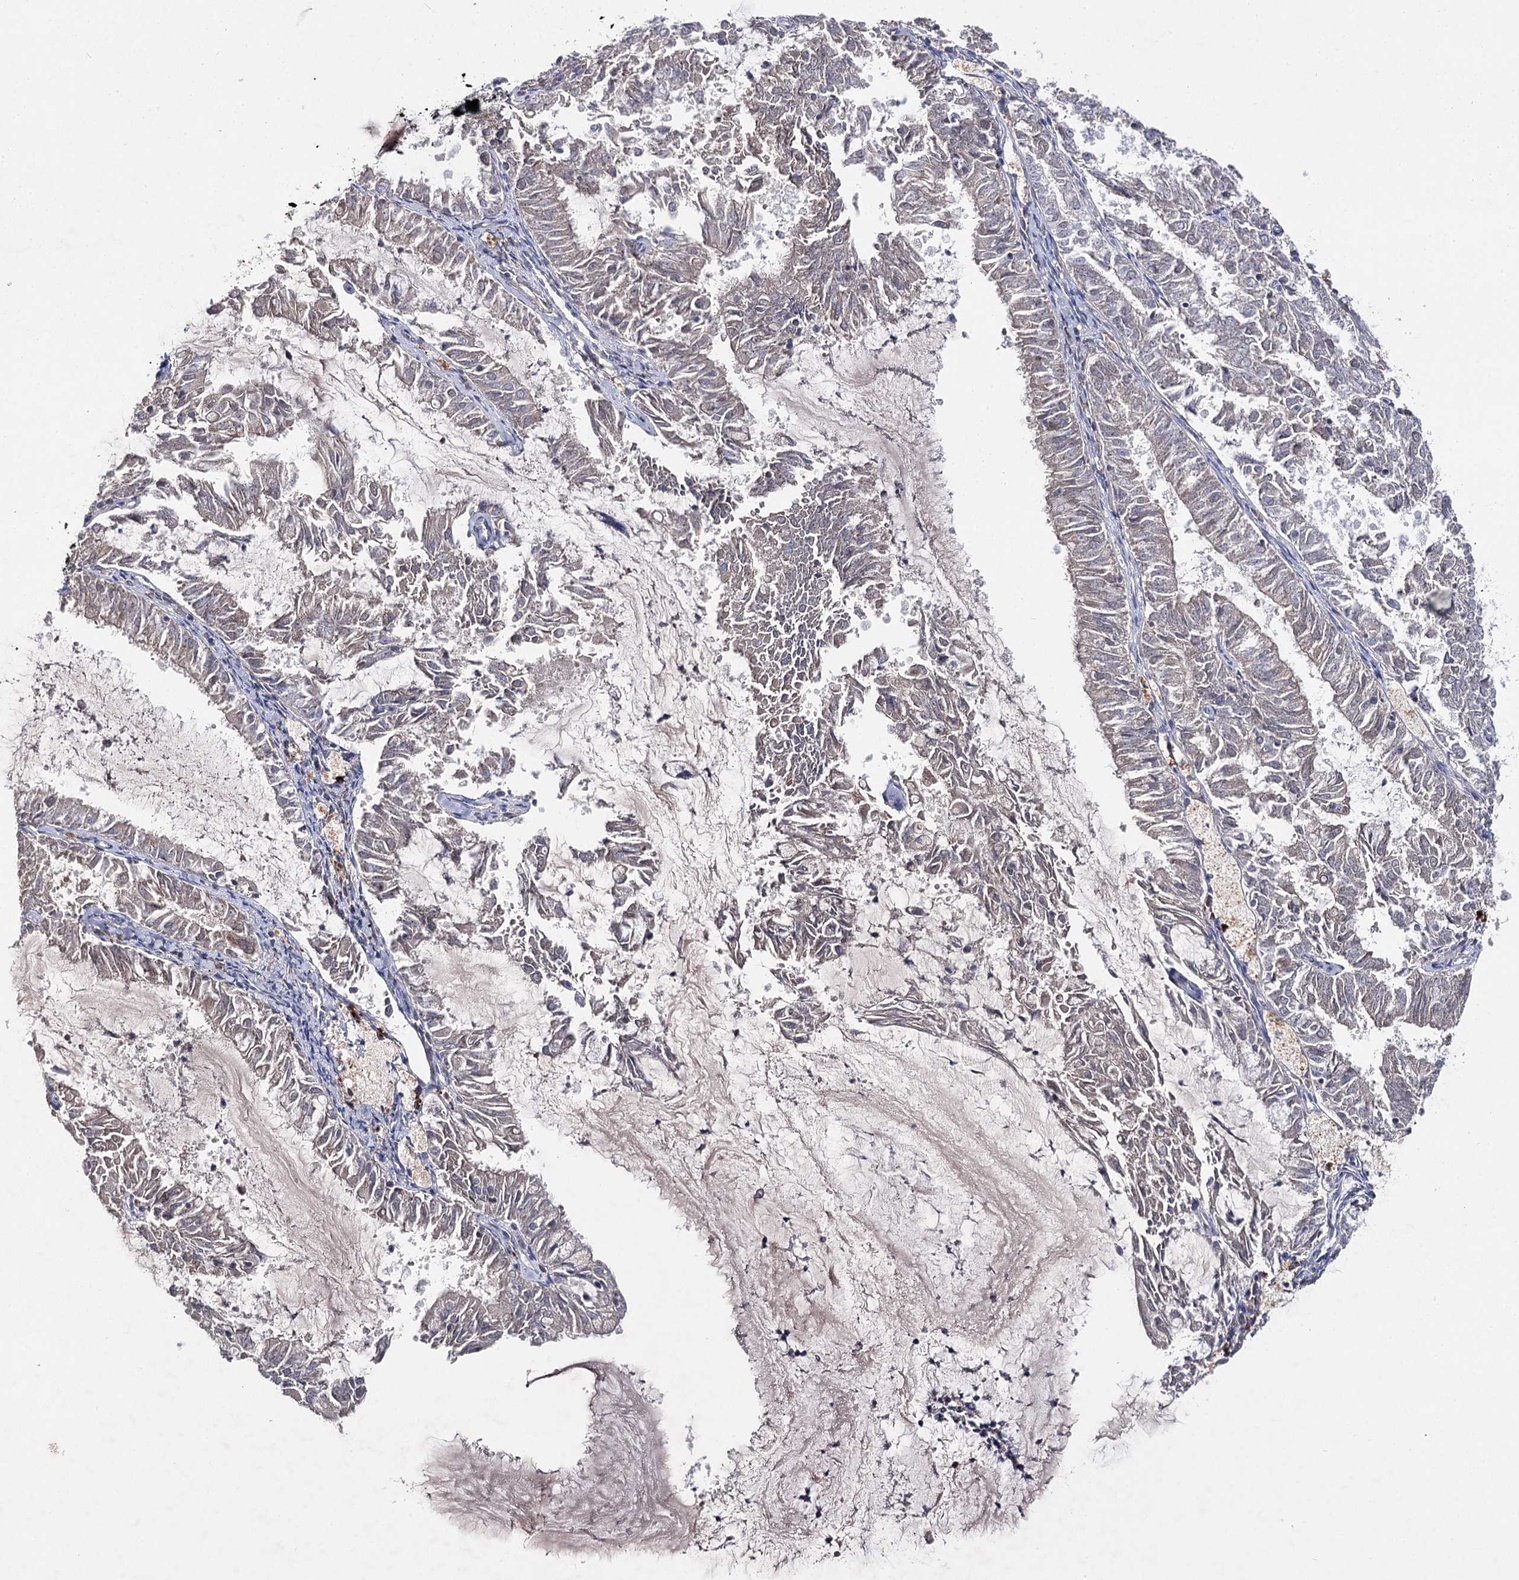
{"staining": {"intensity": "negative", "quantity": "none", "location": "none"}, "tissue": "endometrial cancer", "cell_type": "Tumor cells", "image_type": "cancer", "snomed": [{"axis": "morphology", "description": "Adenocarcinoma, NOS"}, {"axis": "topography", "description": "Endometrium"}], "caption": "Immunohistochemistry of adenocarcinoma (endometrial) displays no staining in tumor cells.", "gene": "IL1RAP", "patient": {"sex": "female", "age": 57}}